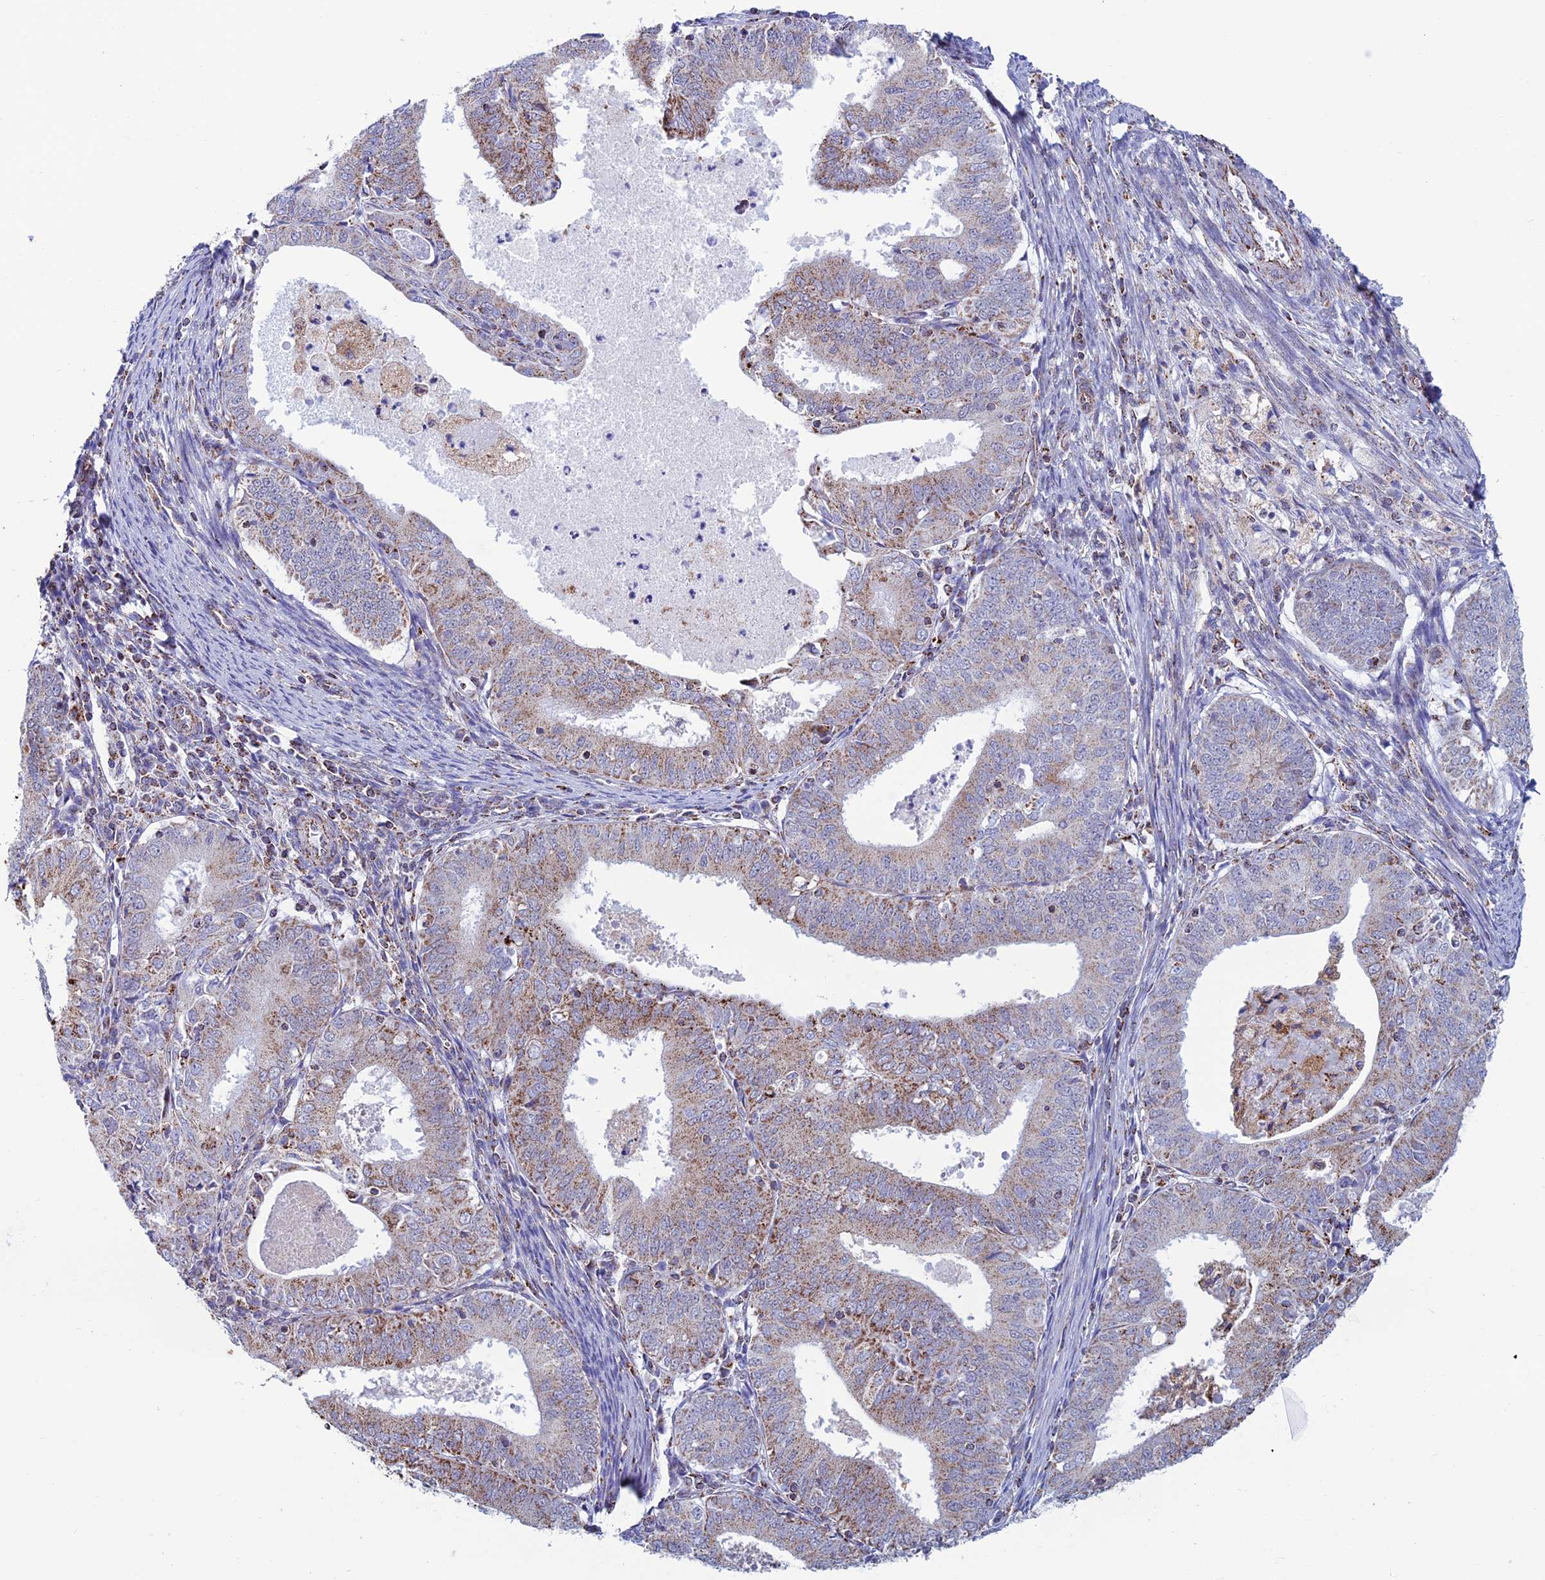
{"staining": {"intensity": "moderate", "quantity": "25%-75%", "location": "cytoplasmic/membranous"}, "tissue": "endometrial cancer", "cell_type": "Tumor cells", "image_type": "cancer", "snomed": [{"axis": "morphology", "description": "Adenocarcinoma, NOS"}, {"axis": "topography", "description": "Endometrium"}], "caption": "The micrograph demonstrates a brown stain indicating the presence of a protein in the cytoplasmic/membranous of tumor cells in endometrial cancer.", "gene": "ZNG1B", "patient": {"sex": "female", "age": 57}}